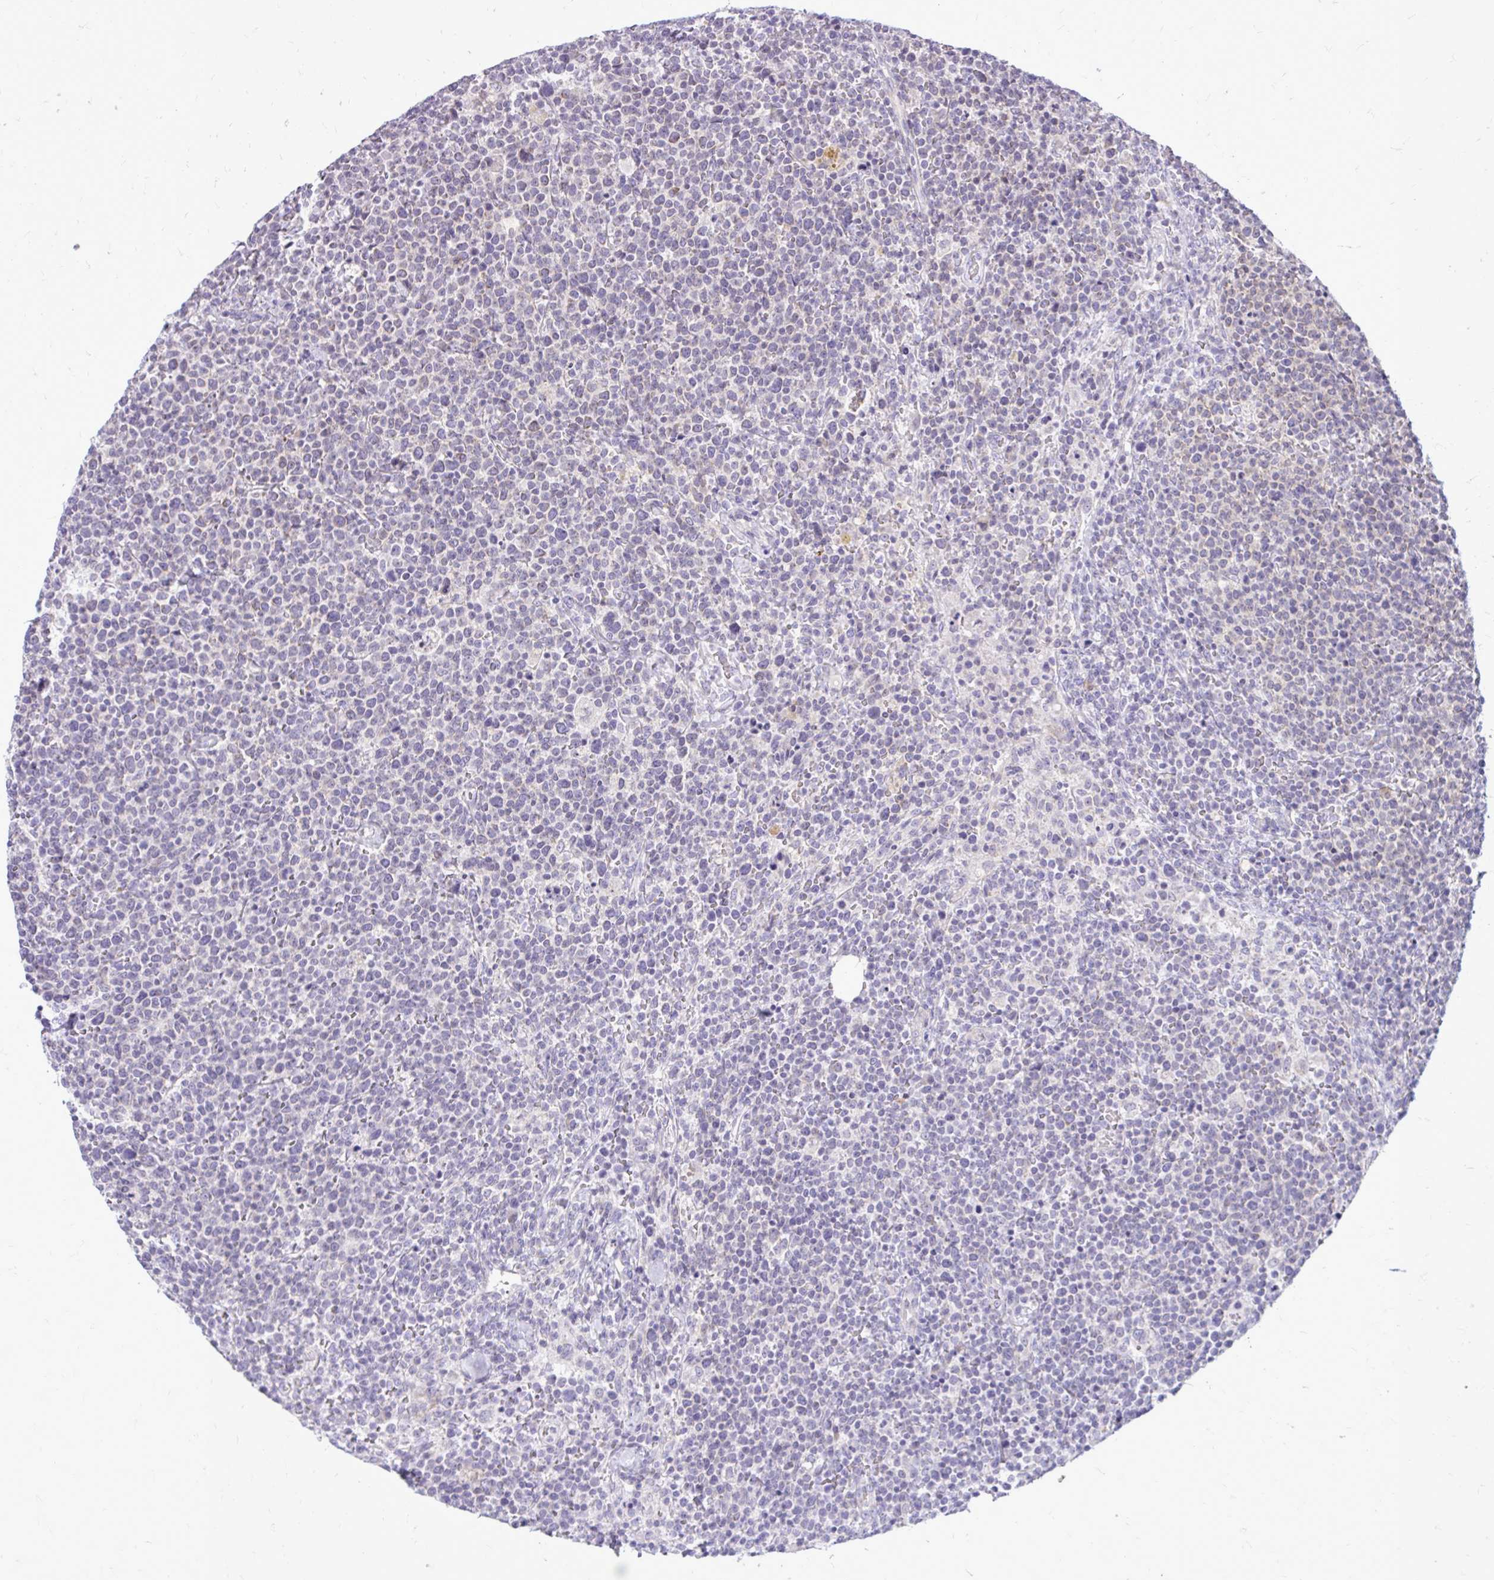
{"staining": {"intensity": "negative", "quantity": "none", "location": "none"}, "tissue": "lymphoma", "cell_type": "Tumor cells", "image_type": "cancer", "snomed": [{"axis": "morphology", "description": "Malignant lymphoma, non-Hodgkin's type, High grade"}, {"axis": "topography", "description": "Lymph node"}], "caption": "Human malignant lymphoma, non-Hodgkin's type (high-grade) stained for a protein using immunohistochemistry demonstrates no expression in tumor cells.", "gene": "SPTBN2", "patient": {"sex": "male", "age": 61}}